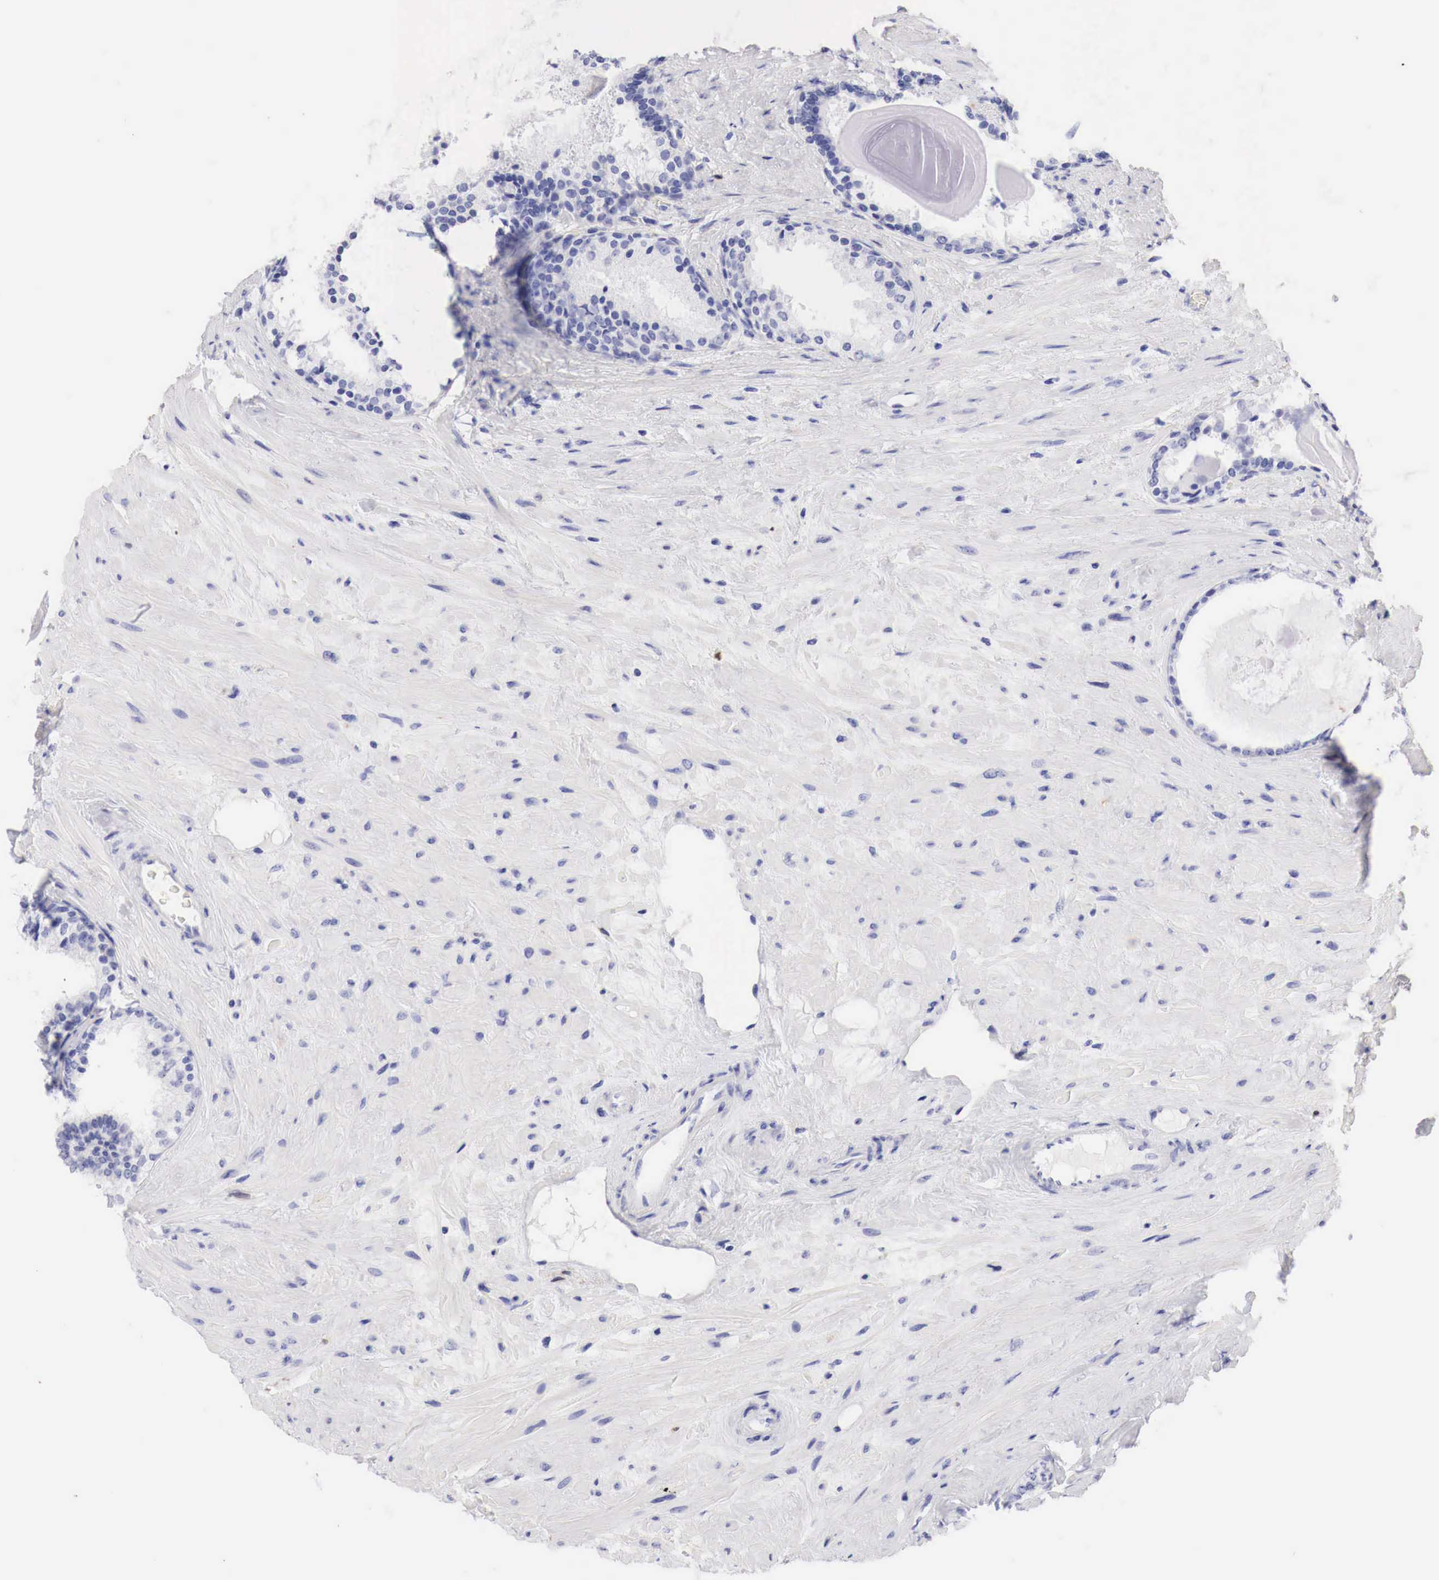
{"staining": {"intensity": "negative", "quantity": "none", "location": "none"}, "tissue": "prostate", "cell_type": "Glandular cells", "image_type": "normal", "snomed": [{"axis": "morphology", "description": "Normal tissue, NOS"}, {"axis": "topography", "description": "Prostate"}], "caption": "High magnification brightfield microscopy of normal prostate stained with DAB (brown) and counterstained with hematoxylin (blue): glandular cells show no significant expression. (Brightfield microscopy of DAB IHC at high magnification).", "gene": "CDKN2A", "patient": {"sex": "male", "age": 65}}